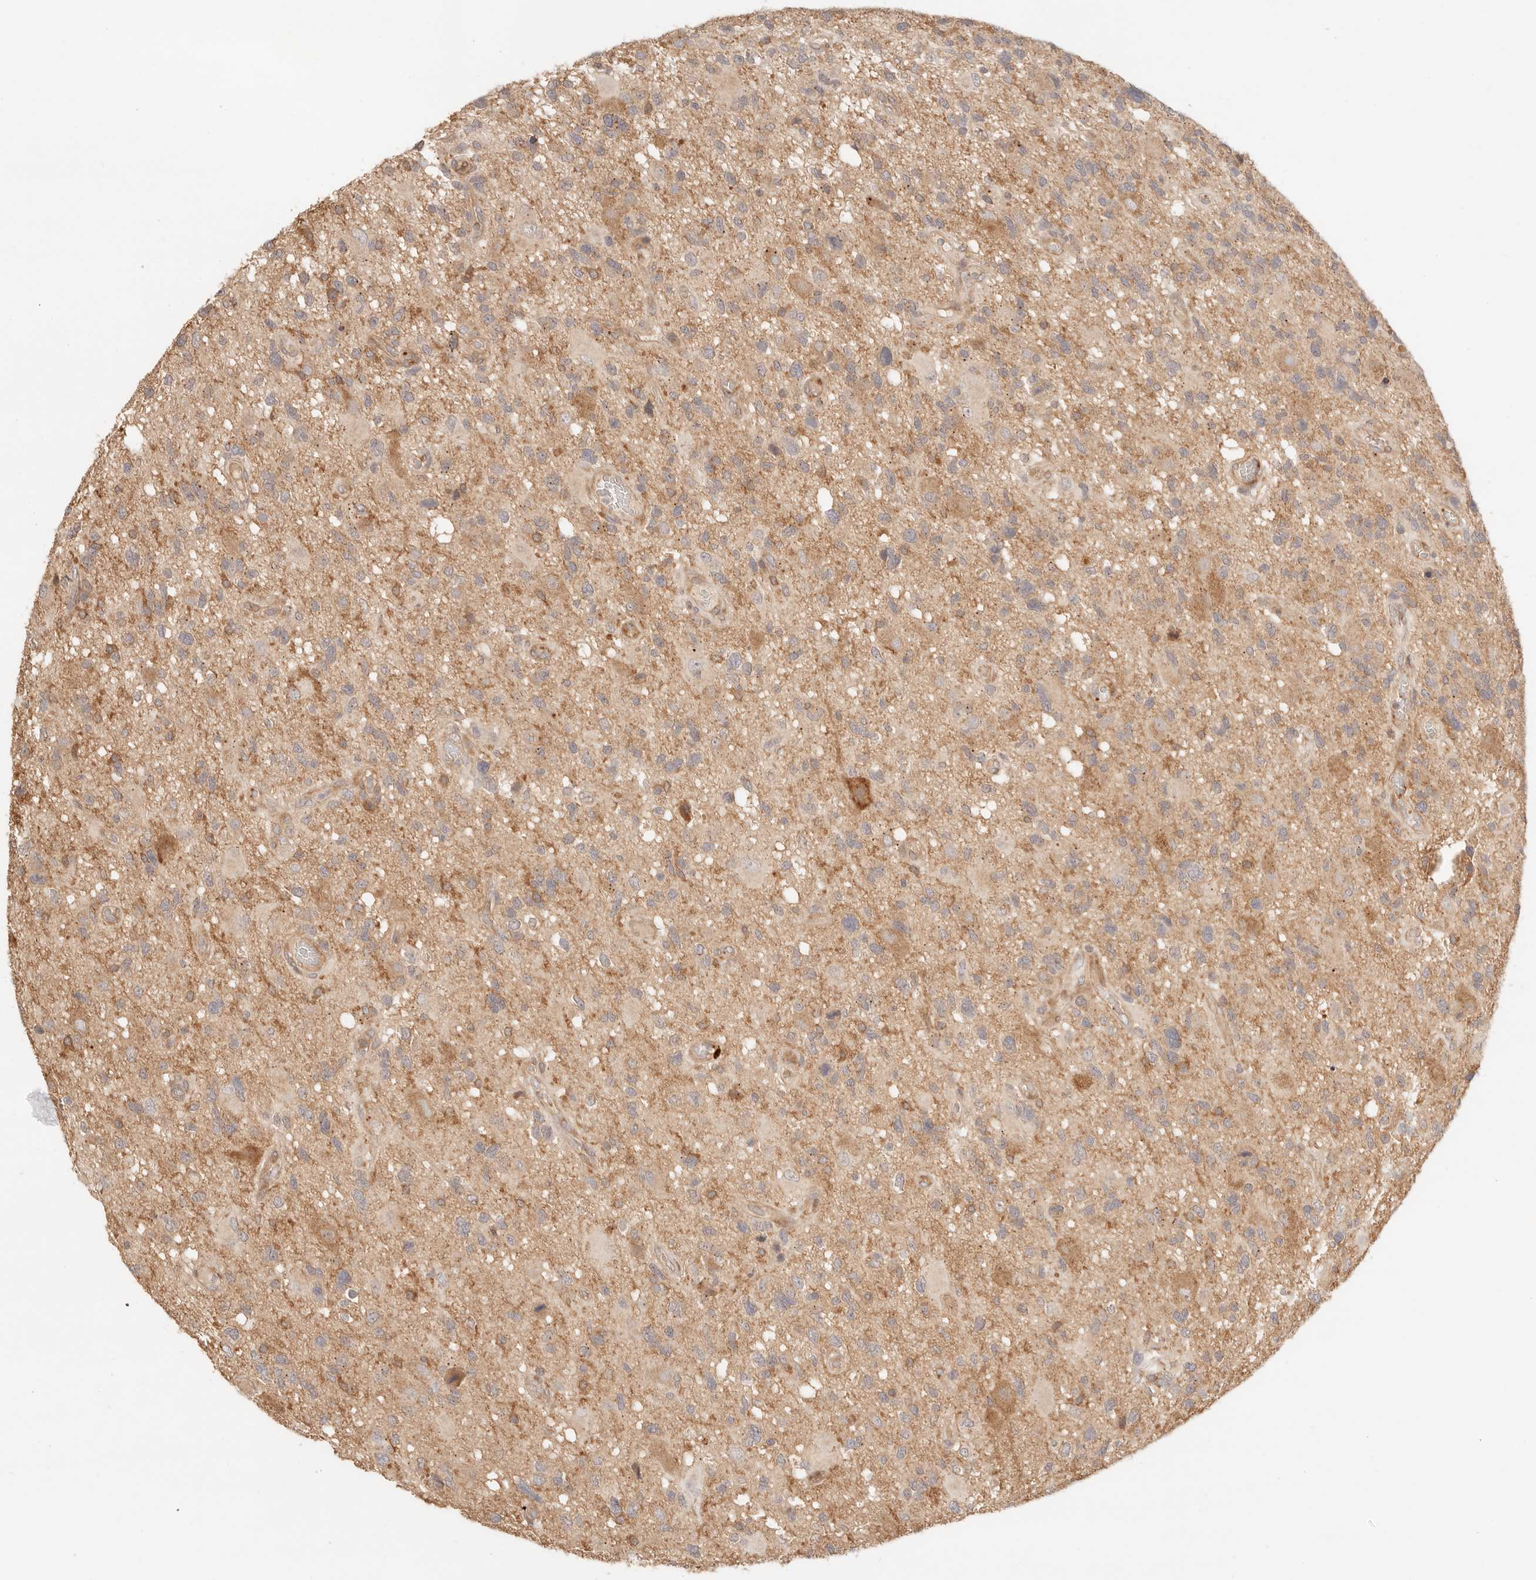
{"staining": {"intensity": "weak", "quantity": "25%-75%", "location": "cytoplasmic/membranous"}, "tissue": "glioma", "cell_type": "Tumor cells", "image_type": "cancer", "snomed": [{"axis": "morphology", "description": "Glioma, malignant, High grade"}, {"axis": "topography", "description": "Brain"}], "caption": "IHC image of neoplastic tissue: malignant high-grade glioma stained using IHC exhibits low levels of weak protein expression localized specifically in the cytoplasmic/membranous of tumor cells, appearing as a cytoplasmic/membranous brown color.", "gene": "IL1R2", "patient": {"sex": "male", "age": 33}}